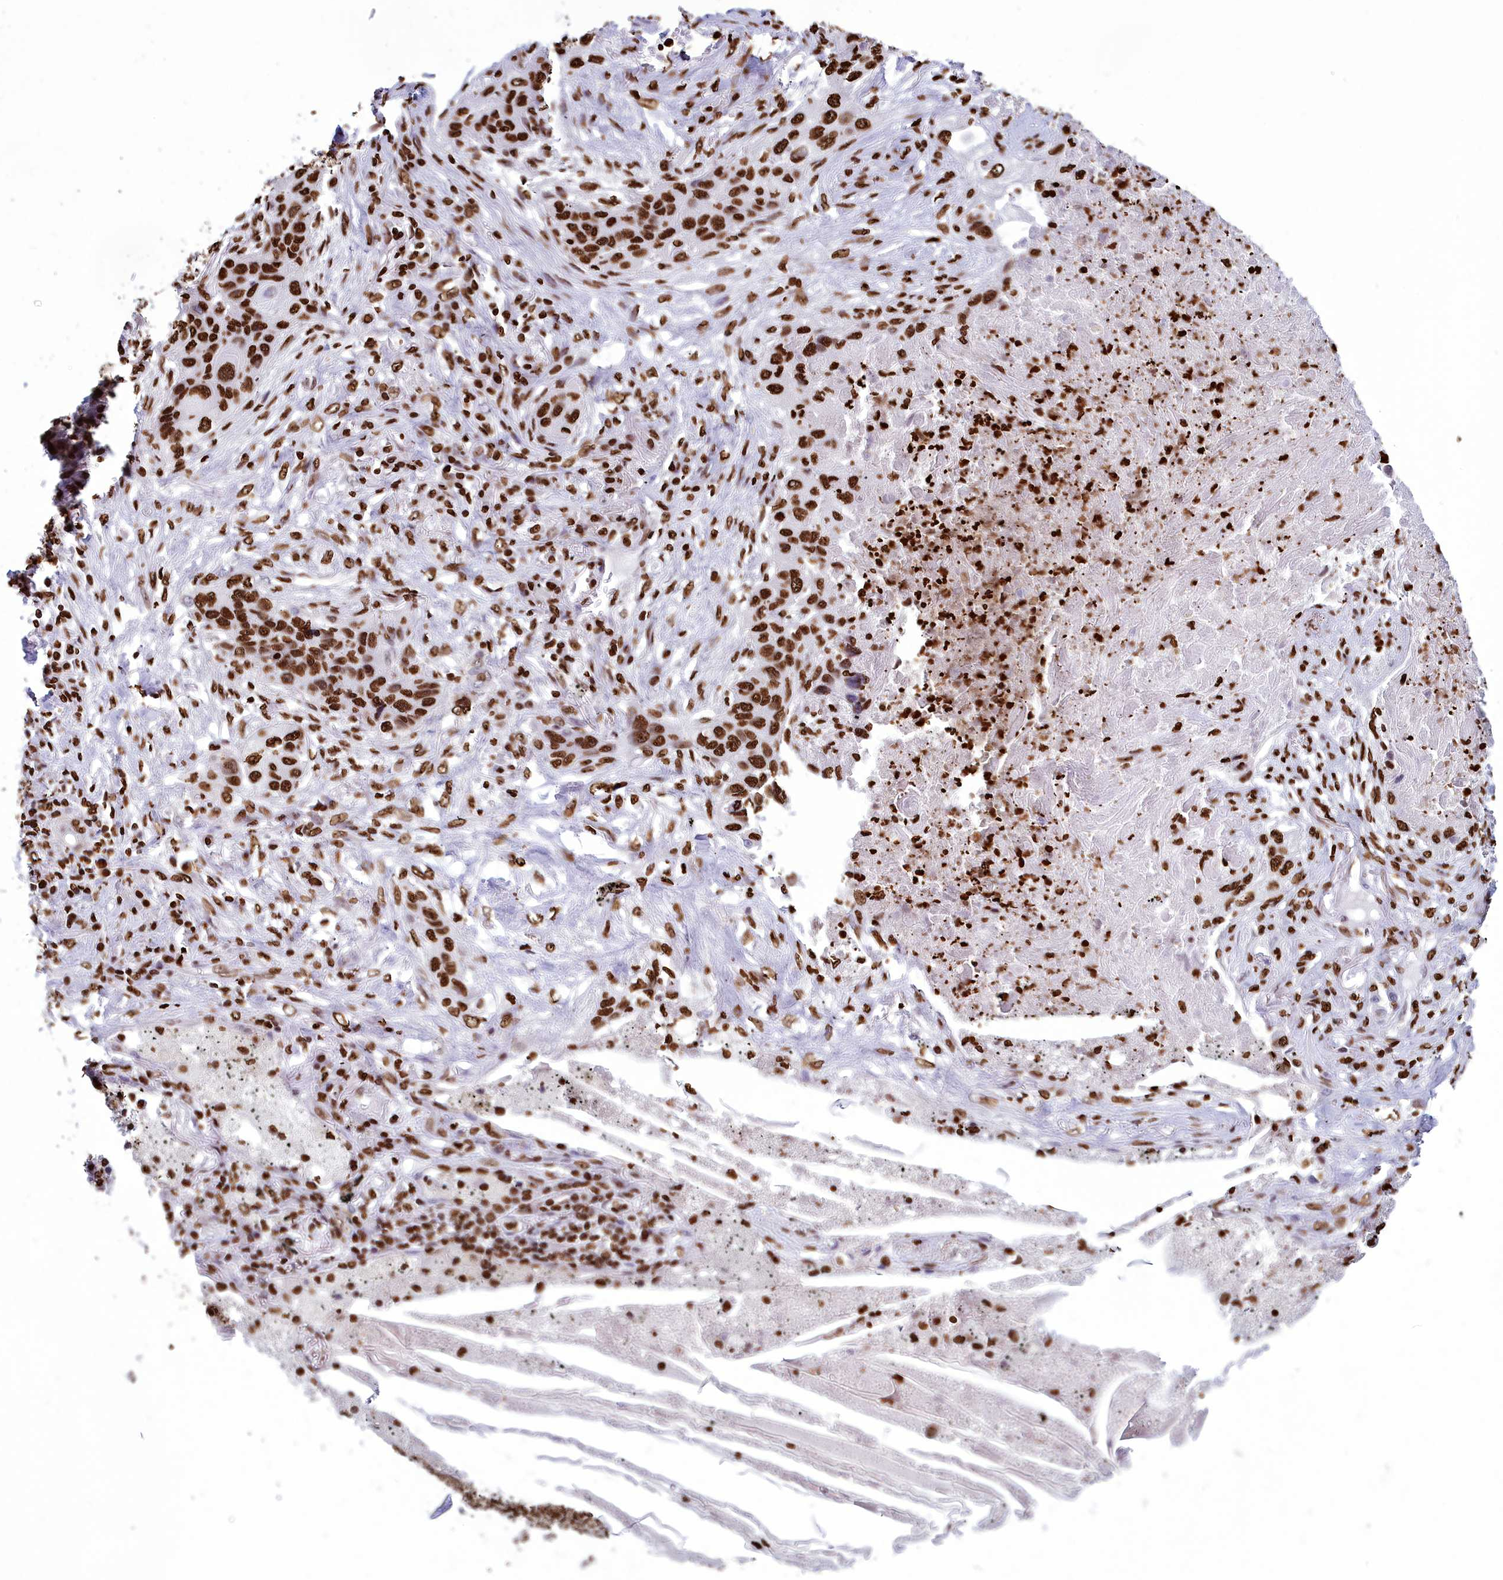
{"staining": {"intensity": "strong", "quantity": ">75%", "location": "nuclear"}, "tissue": "lung cancer", "cell_type": "Tumor cells", "image_type": "cancer", "snomed": [{"axis": "morphology", "description": "Squamous cell carcinoma, NOS"}, {"axis": "topography", "description": "Lung"}], "caption": "Immunohistochemical staining of lung cancer (squamous cell carcinoma) shows high levels of strong nuclear protein expression in about >75% of tumor cells.", "gene": "AKAP17A", "patient": {"sex": "female", "age": 63}}